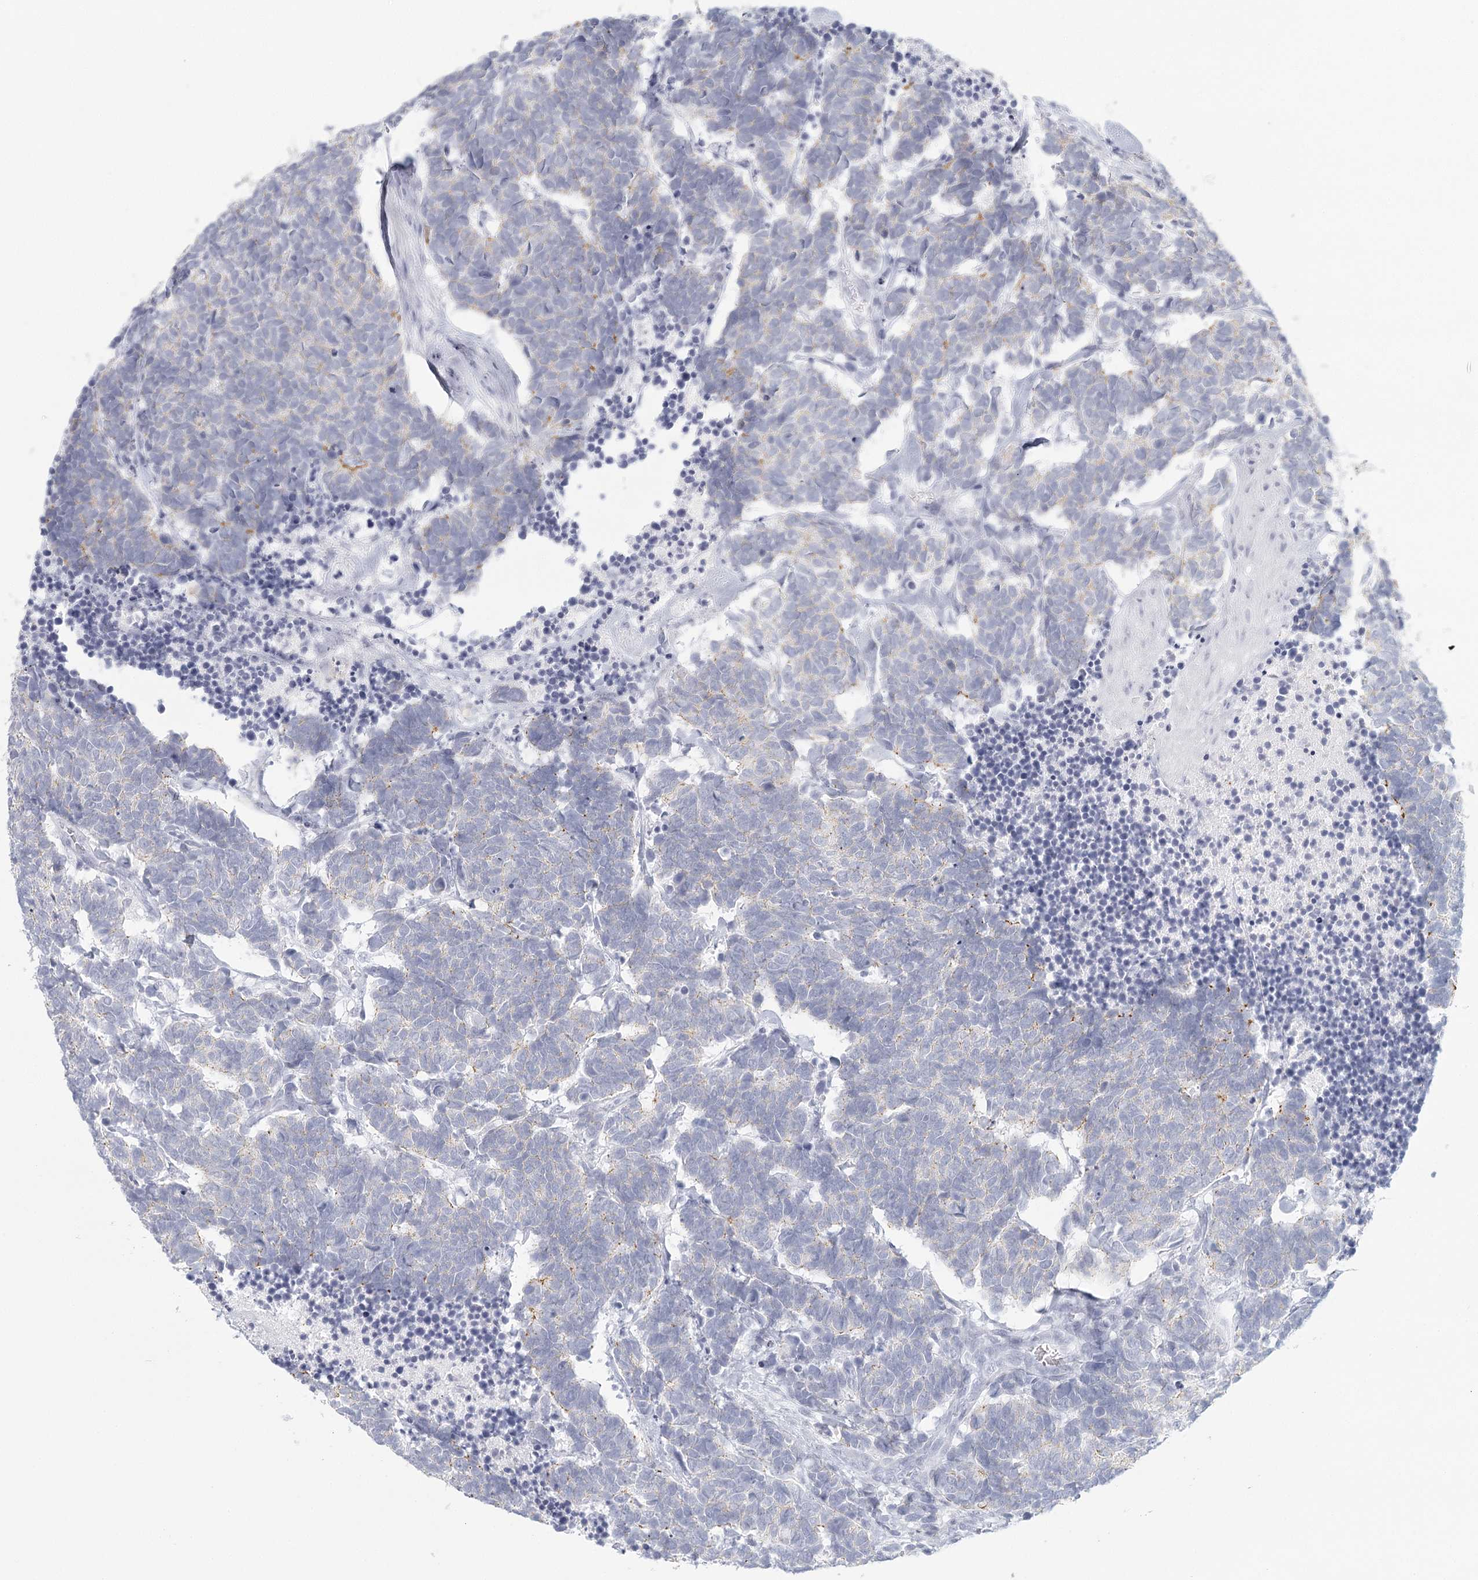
{"staining": {"intensity": "negative", "quantity": "none", "location": "none"}, "tissue": "carcinoid", "cell_type": "Tumor cells", "image_type": "cancer", "snomed": [{"axis": "morphology", "description": "Carcinoma, NOS"}, {"axis": "morphology", "description": "Carcinoid, malignant, NOS"}, {"axis": "topography", "description": "Urinary bladder"}], "caption": "A photomicrograph of human carcinoid is negative for staining in tumor cells.", "gene": "WNT8B", "patient": {"sex": "male", "age": 57}}